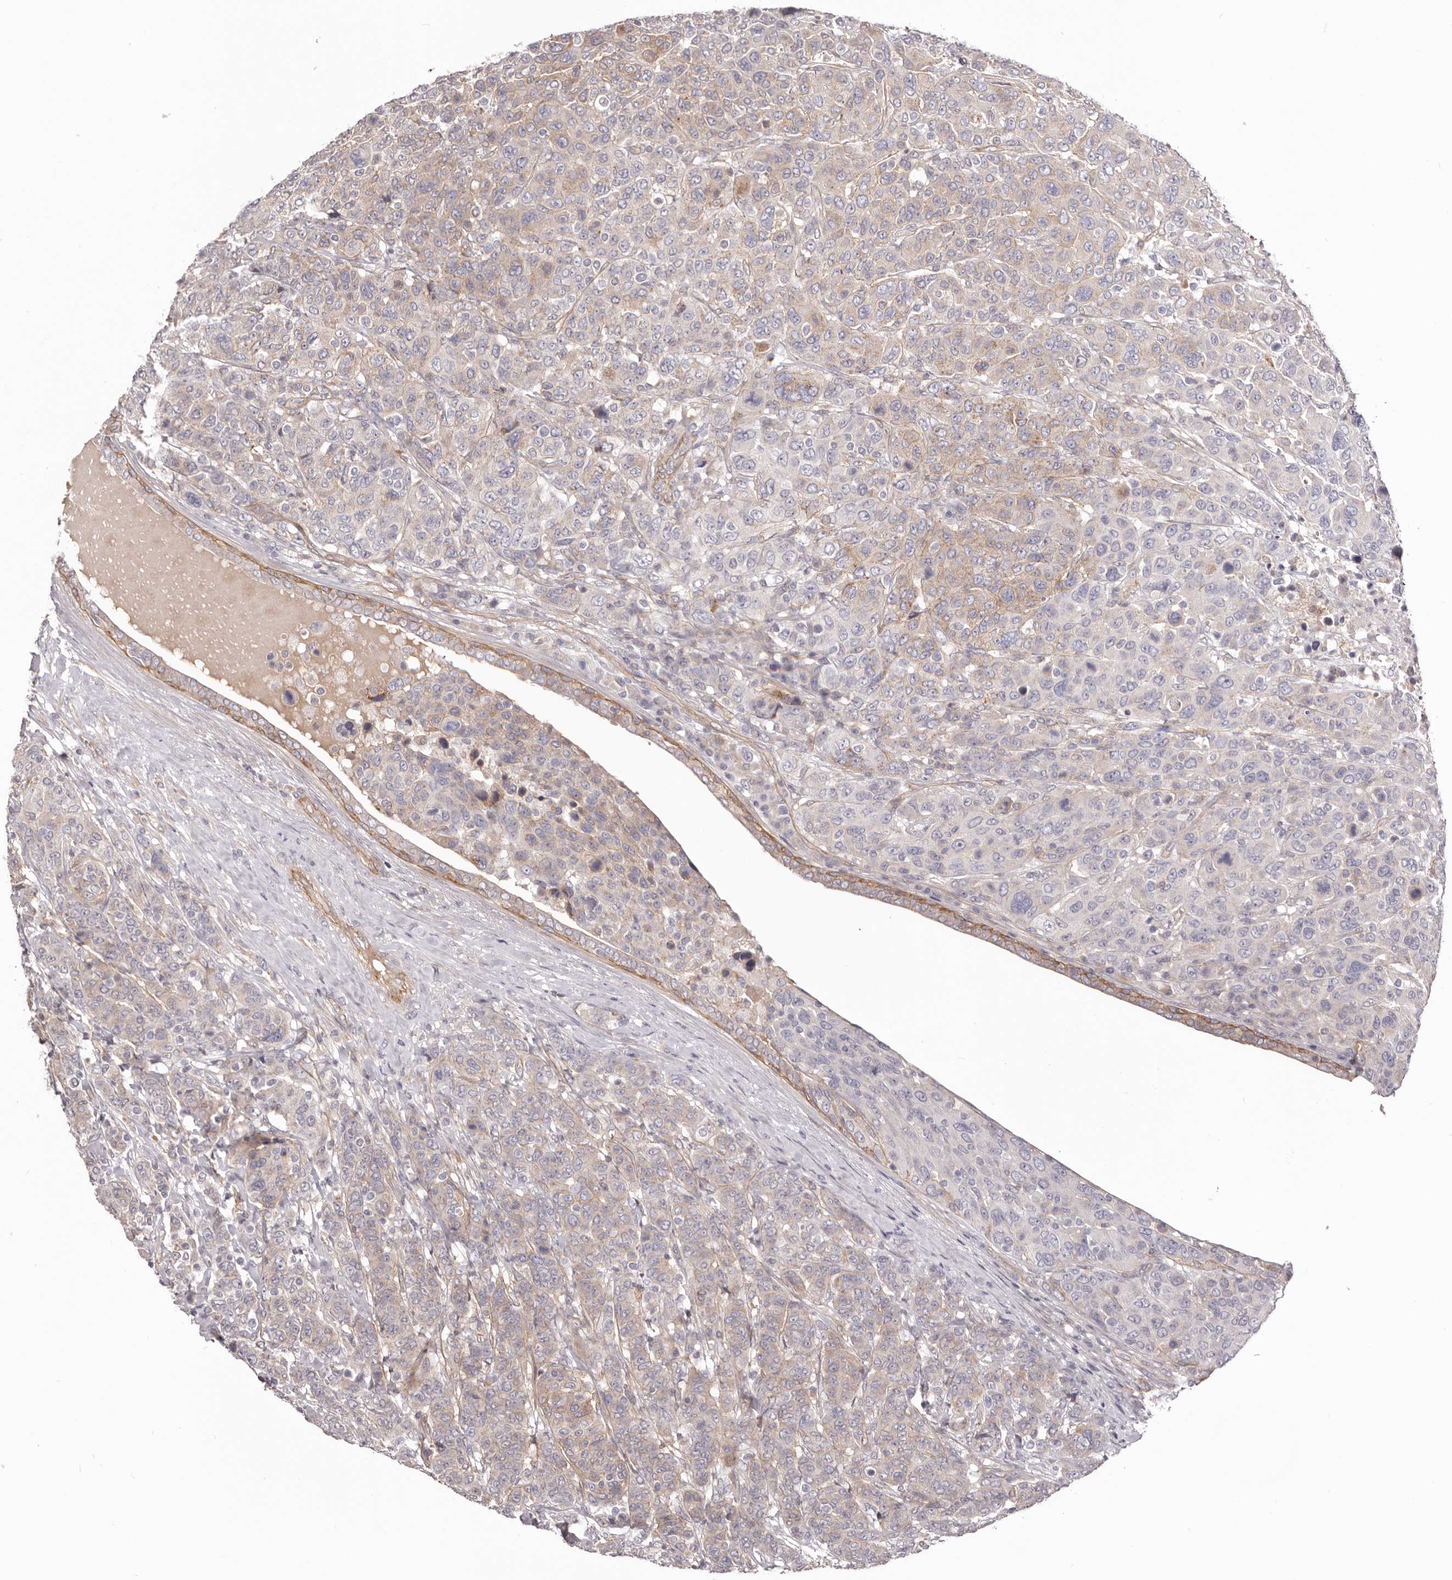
{"staining": {"intensity": "weak", "quantity": "25%-75%", "location": "cytoplasmic/membranous"}, "tissue": "breast cancer", "cell_type": "Tumor cells", "image_type": "cancer", "snomed": [{"axis": "morphology", "description": "Duct carcinoma"}, {"axis": "topography", "description": "Breast"}], "caption": "Approximately 25%-75% of tumor cells in human invasive ductal carcinoma (breast) reveal weak cytoplasmic/membranous protein expression as visualized by brown immunohistochemical staining.", "gene": "DMRT2", "patient": {"sex": "female", "age": 37}}